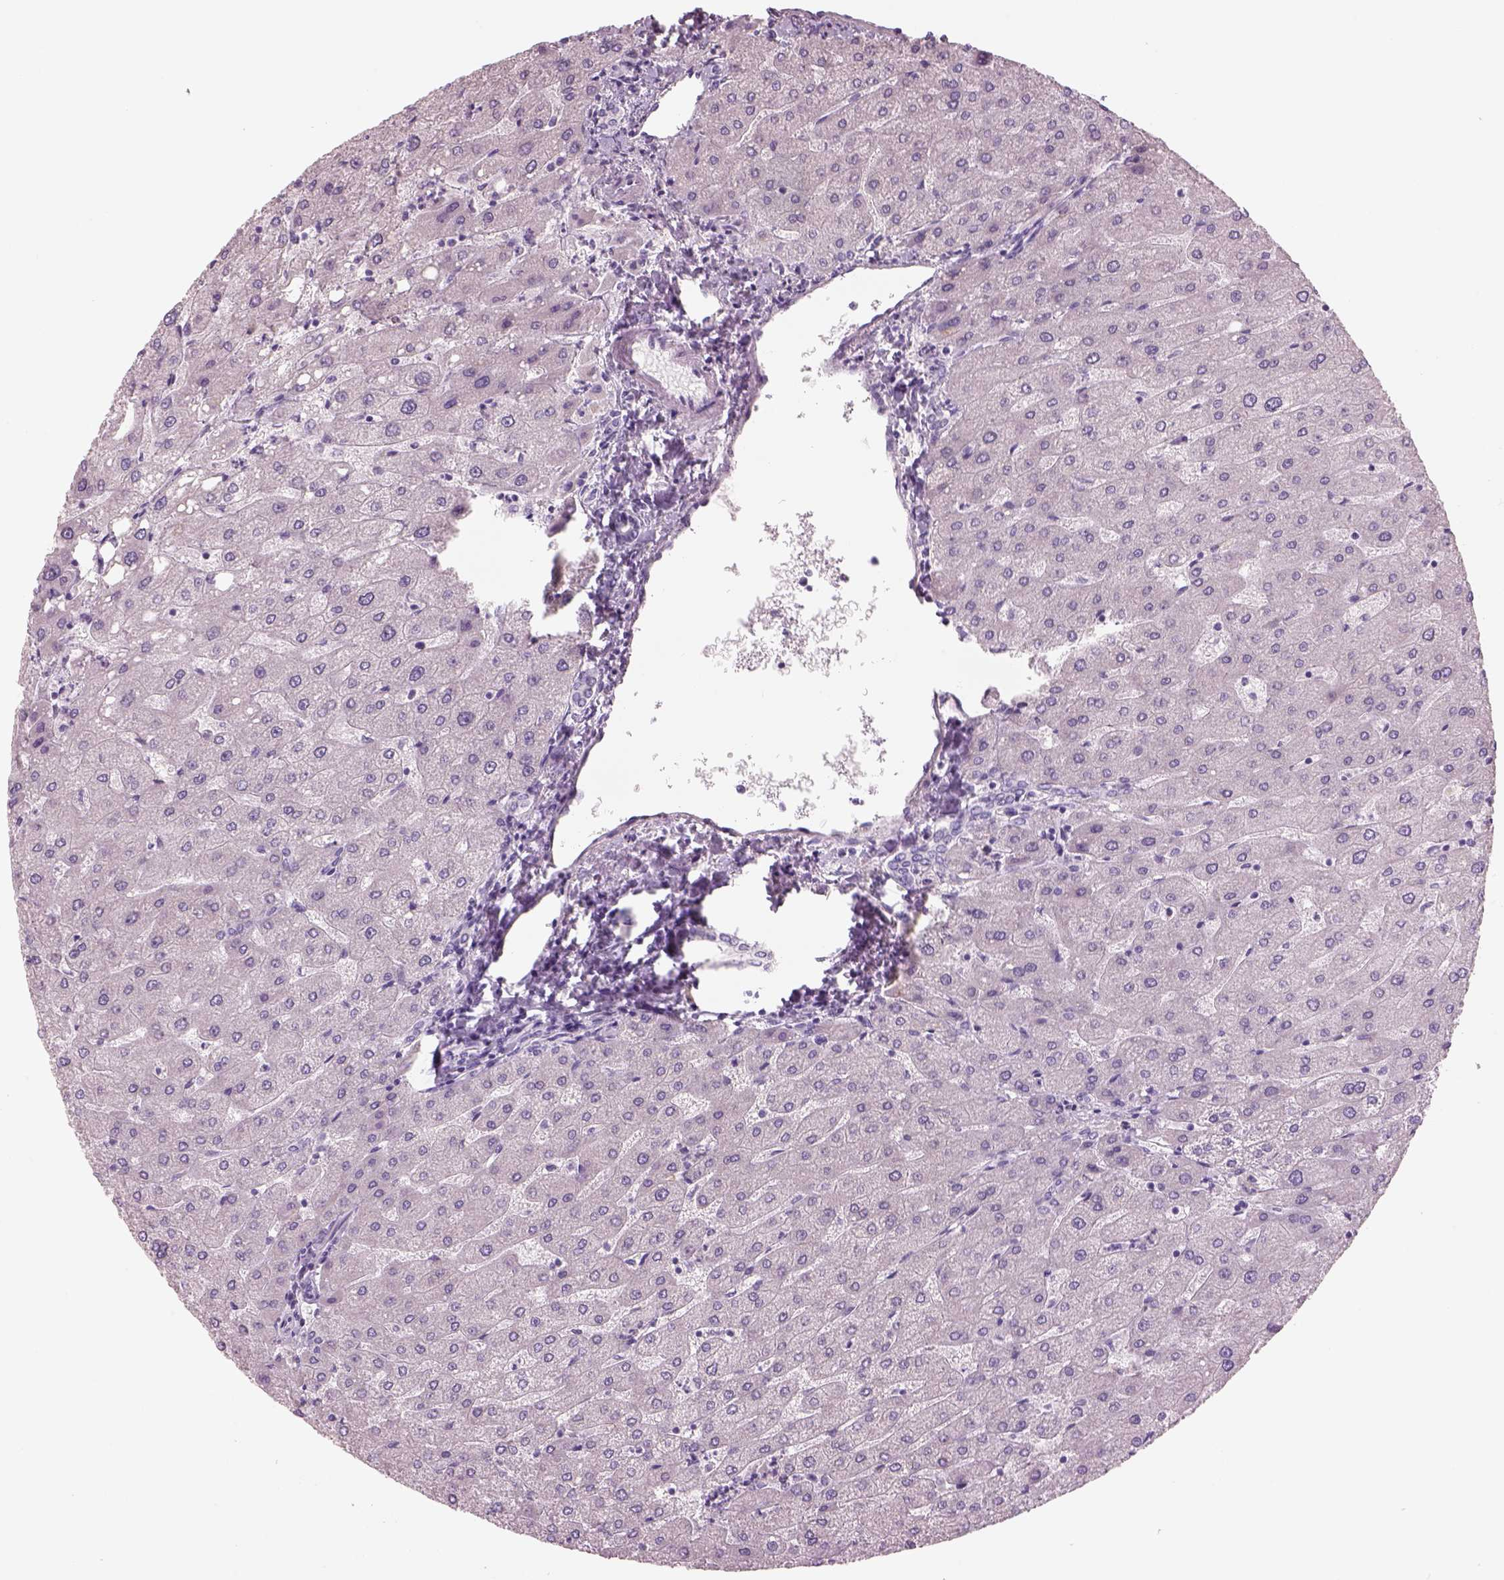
{"staining": {"intensity": "negative", "quantity": "none", "location": "none"}, "tissue": "liver", "cell_type": "Cholangiocytes", "image_type": "normal", "snomed": [{"axis": "morphology", "description": "Normal tissue, NOS"}, {"axis": "topography", "description": "Liver"}], "caption": "Liver stained for a protein using immunohistochemistry reveals no staining cholangiocytes.", "gene": "RHO", "patient": {"sex": "male", "age": 67}}